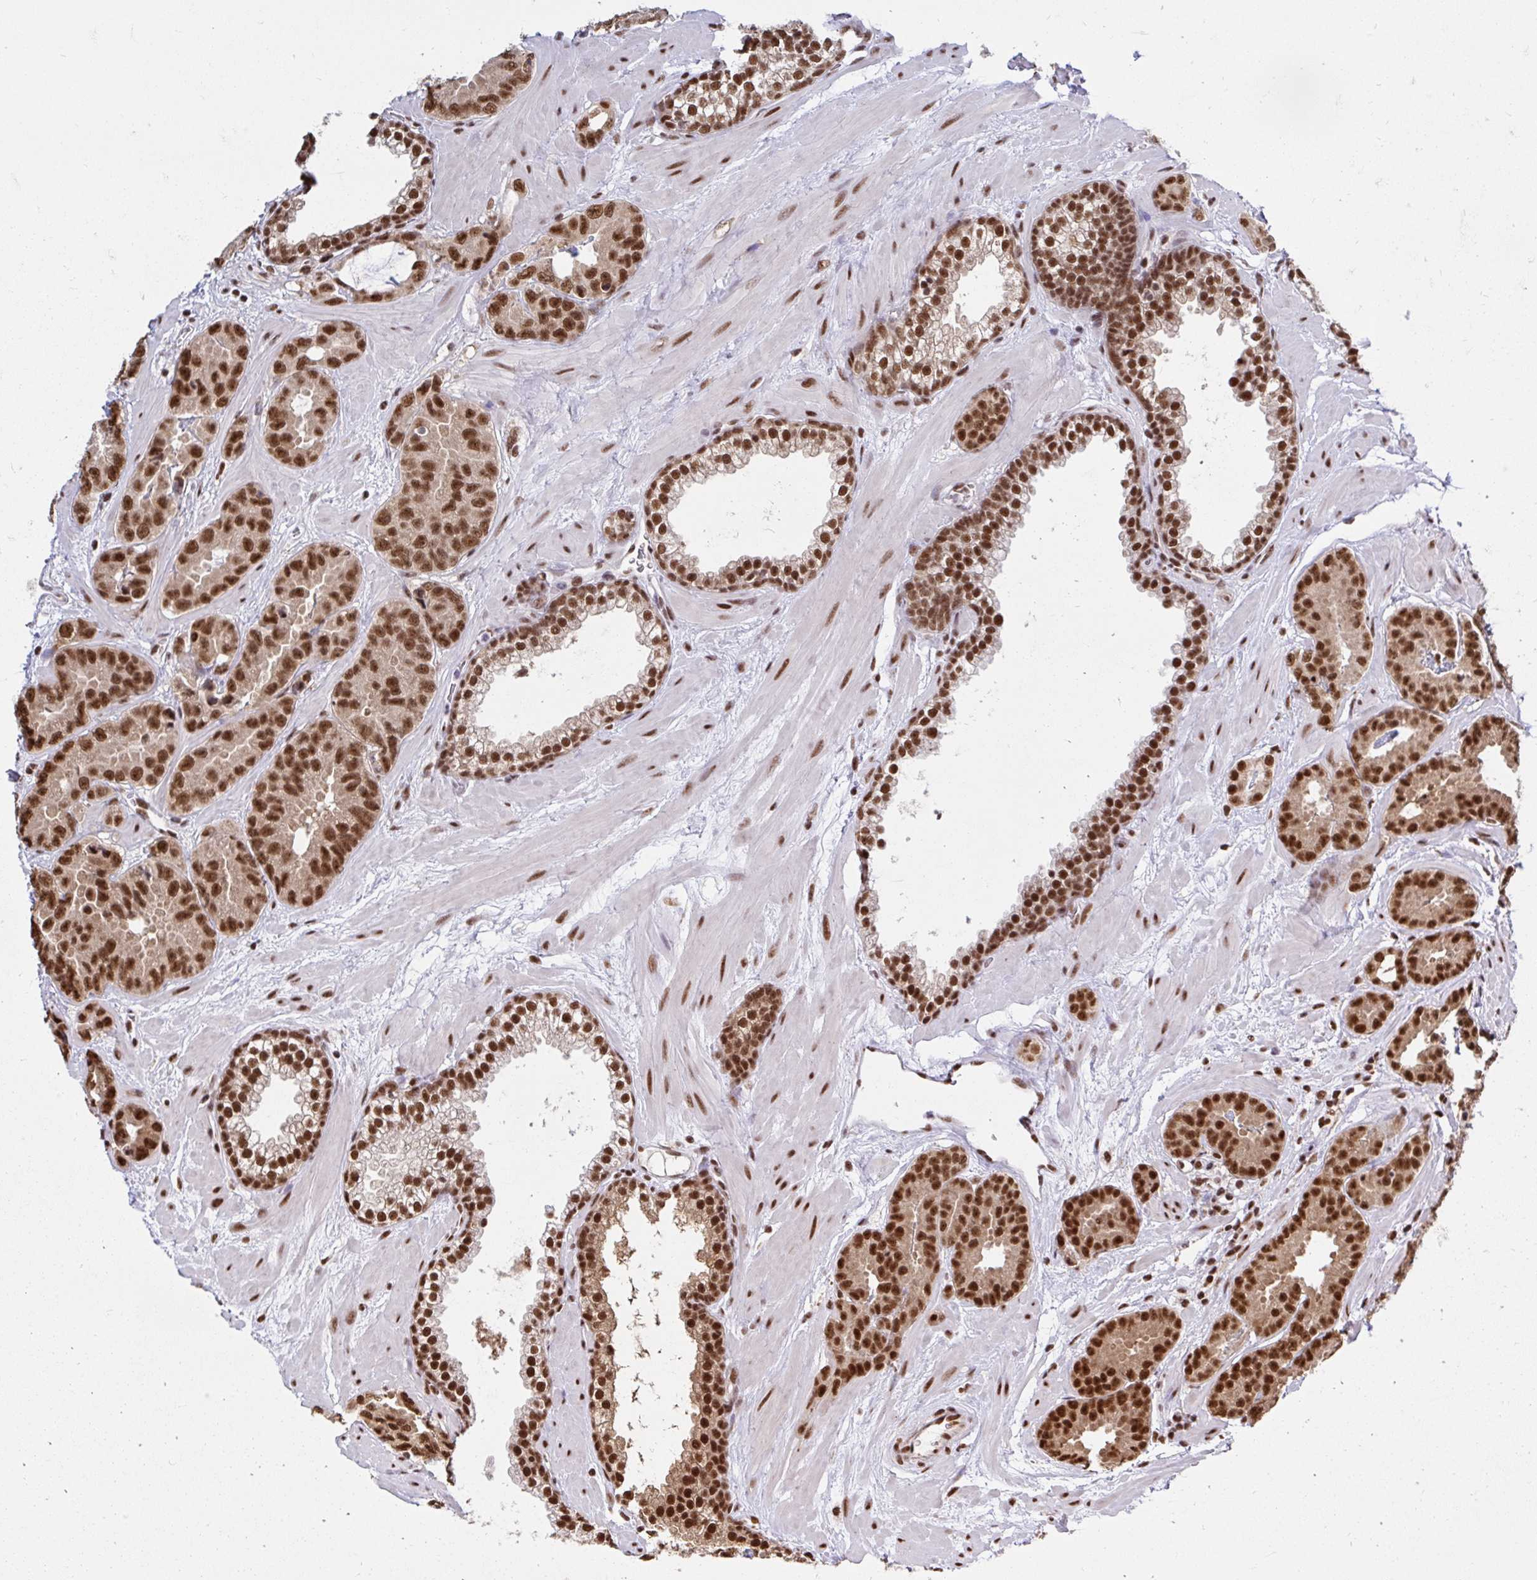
{"staining": {"intensity": "strong", "quantity": ">75%", "location": "nuclear"}, "tissue": "prostate cancer", "cell_type": "Tumor cells", "image_type": "cancer", "snomed": [{"axis": "morphology", "description": "Adenocarcinoma, Low grade"}, {"axis": "topography", "description": "Prostate"}], "caption": "A photomicrograph of prostate cancer (adenocarcinoma (low-grade)) stained for a protein reveals strong nuclear brown staining in tumor cells.", "gene": "ABCA9", "patient": {"sex": "male", "age": 62}}